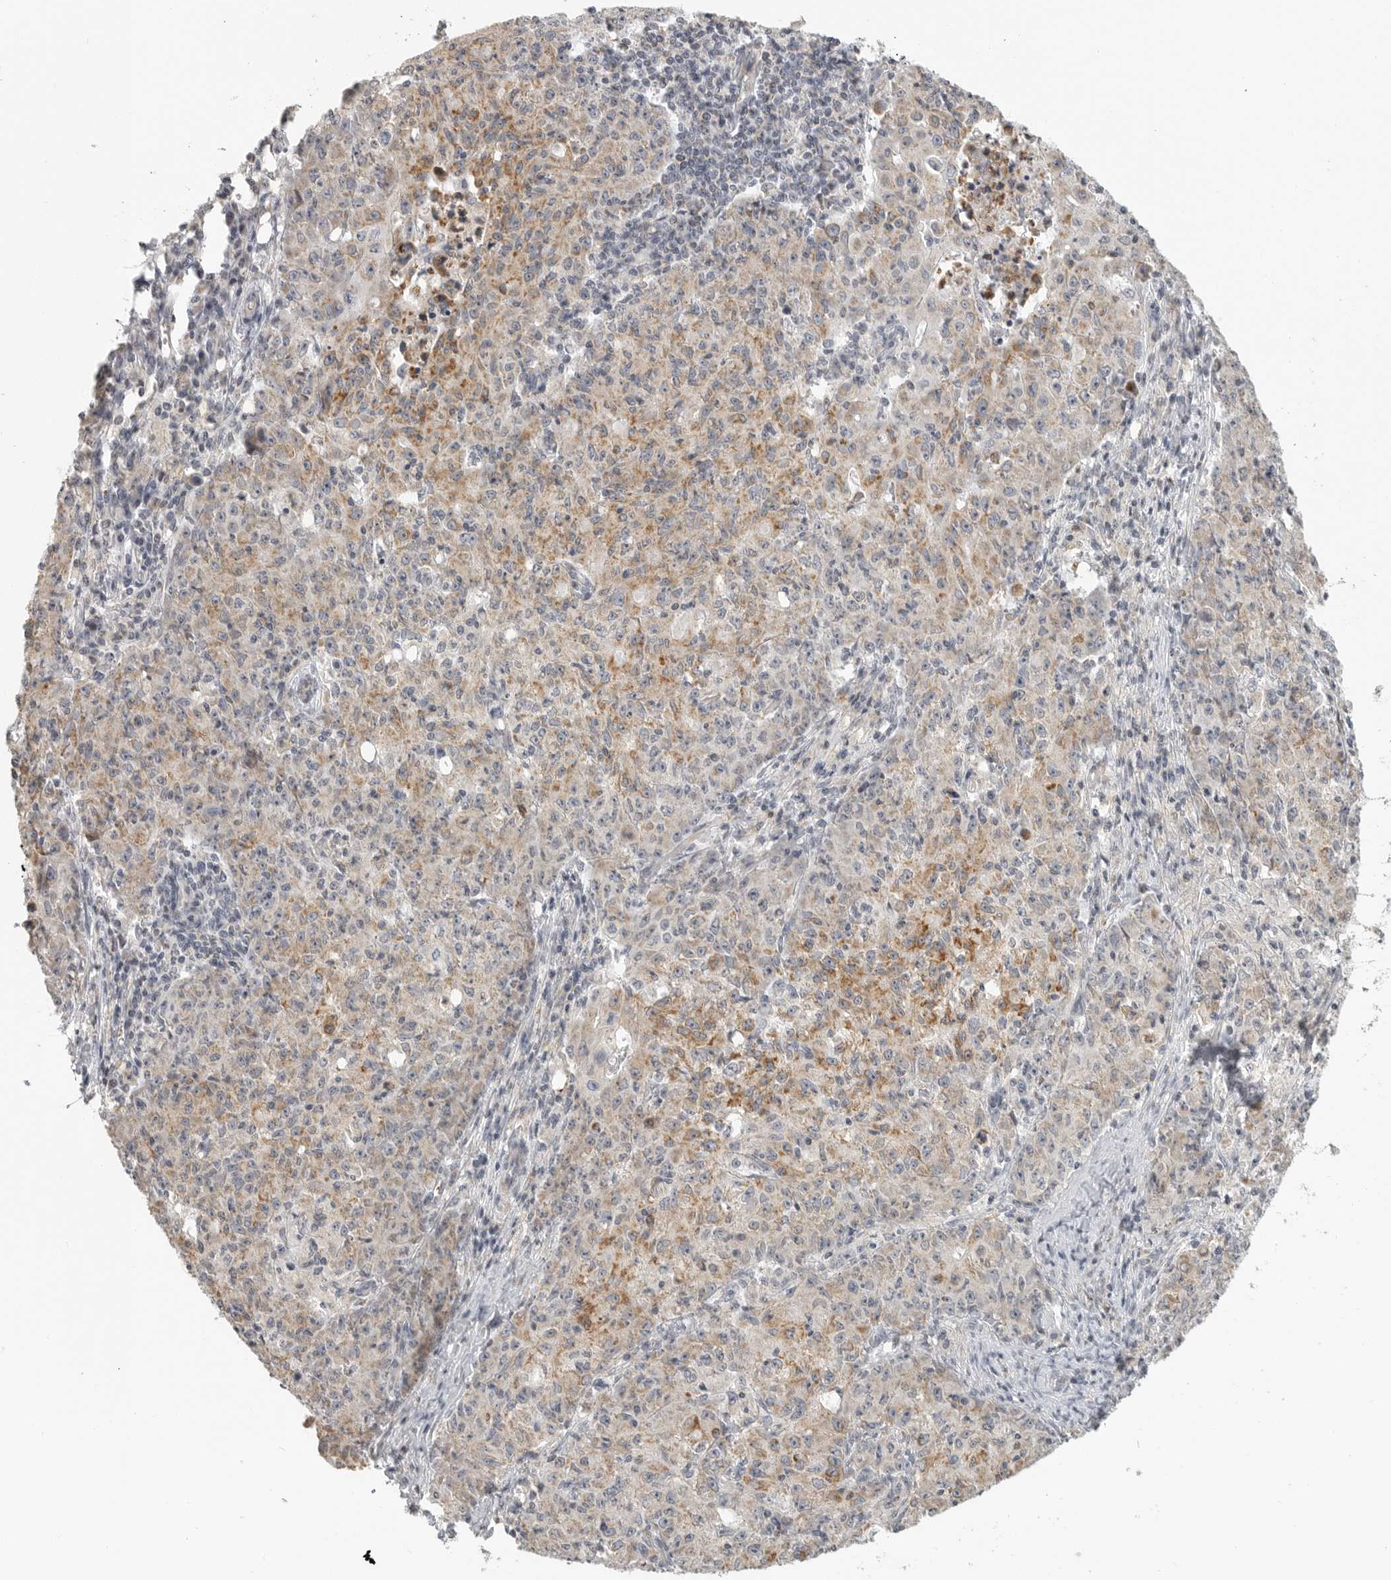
{"staining": {"intensity": "moderate", "quantity": ">75%", "location": "cytoplasmic/membranous"}, "tissue": "ovarian cancer", "cell_type": "Tumor cells", "image_type": "cancer", "snomed": [{"axis": "morphology", "description": "Carcinoma, endometroid"}, {"axis": "topography", "description": "Ovary"}], "caption": "This micrograph demonstrates ovarian cancer (endometroid carcinoma) stained with immunohistochemistry (IHC) to label a protein in brown. The cytoplasmic/membranous of tumor cells show moderate positivity for the protein. Nuclei are counter-stained blue.", "gene": "RXFP3", "patient": {"sex": "female", "age": 42}}